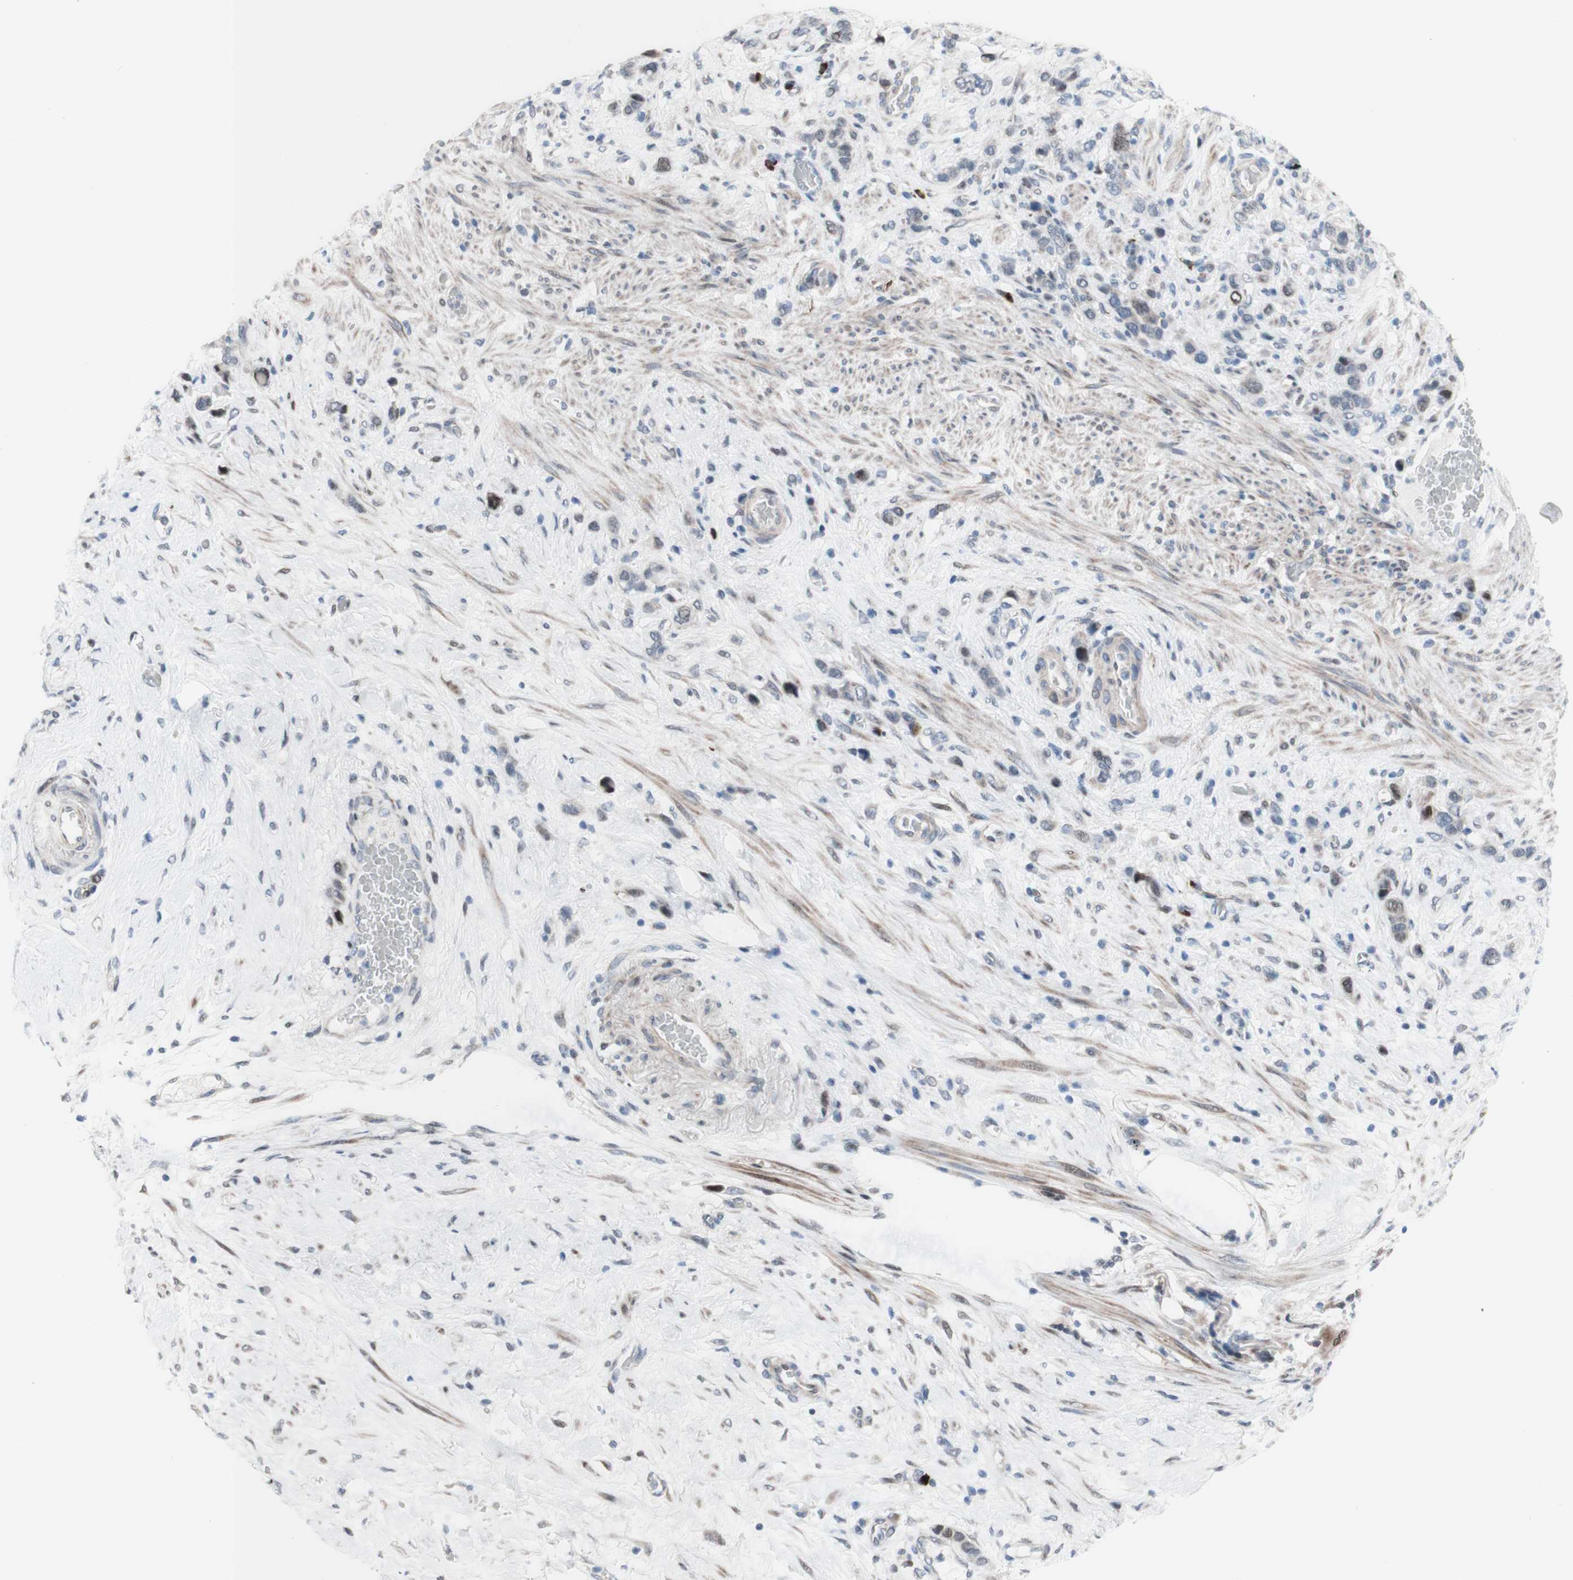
{"staining": {"intensity": "negative", "quantity": "none", "location": "none"}, "tissue": "stomach cancer", "cell_type": "Tumor cells", "image_type": "cancer", "snomed": [{"axis": "morphology", "description": "Adenocarcinoma, NOS"}, {"axis": "morphology", "description": "Adenocarcinoma, High grade"}, {"axis": "topography", "description": "Stomach, upper"}, {"axis": "topography", "description": "Stomach, lower"}], "caption": "Micrograph shows no protein positivity in tumor cells of adenocarcinoma (stomach) tissue. (DAB (3,3'-diaminobenzidine) IHC with hematoxylin counter stain).", "gene": "PHTF2", "patient": {"sex": "female", "age": 65}}